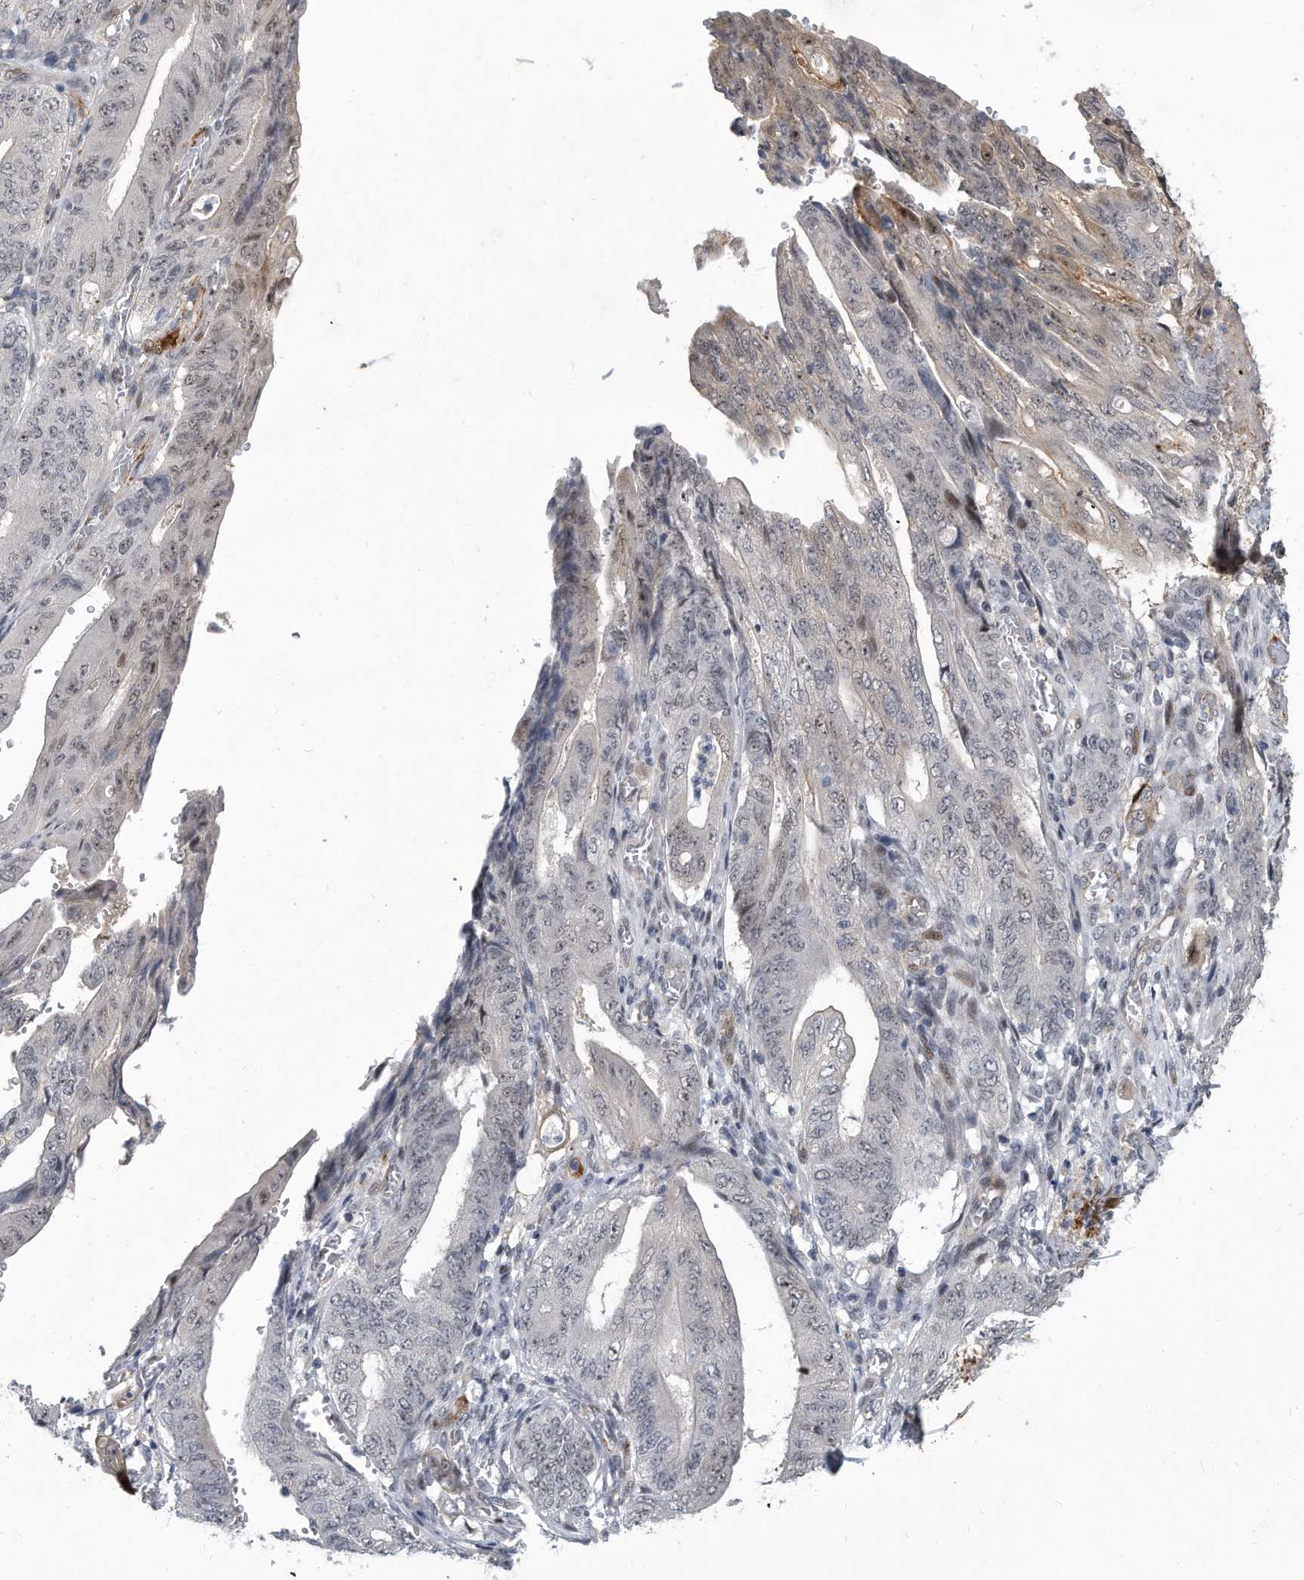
{"staining": {"intensity": "weak", "quantity": "<25%", "location": "cytoplasmic/membranous"}, "tissue": "stomach cancer", "cell_type": "Tumor cells", "image_type": "cancer", "snomed": [{"axis": "morphology", "description": "Adenocarcinoma, NOS"}, {"axis": "topography", "description": "Stomach"}], "caption": "Protein analysis of adenocarcinoma (stomach) reveals no significant staining in tumor cells.", "gene": "PGBD2", "patient": {"sex": "female", "age": 73}}